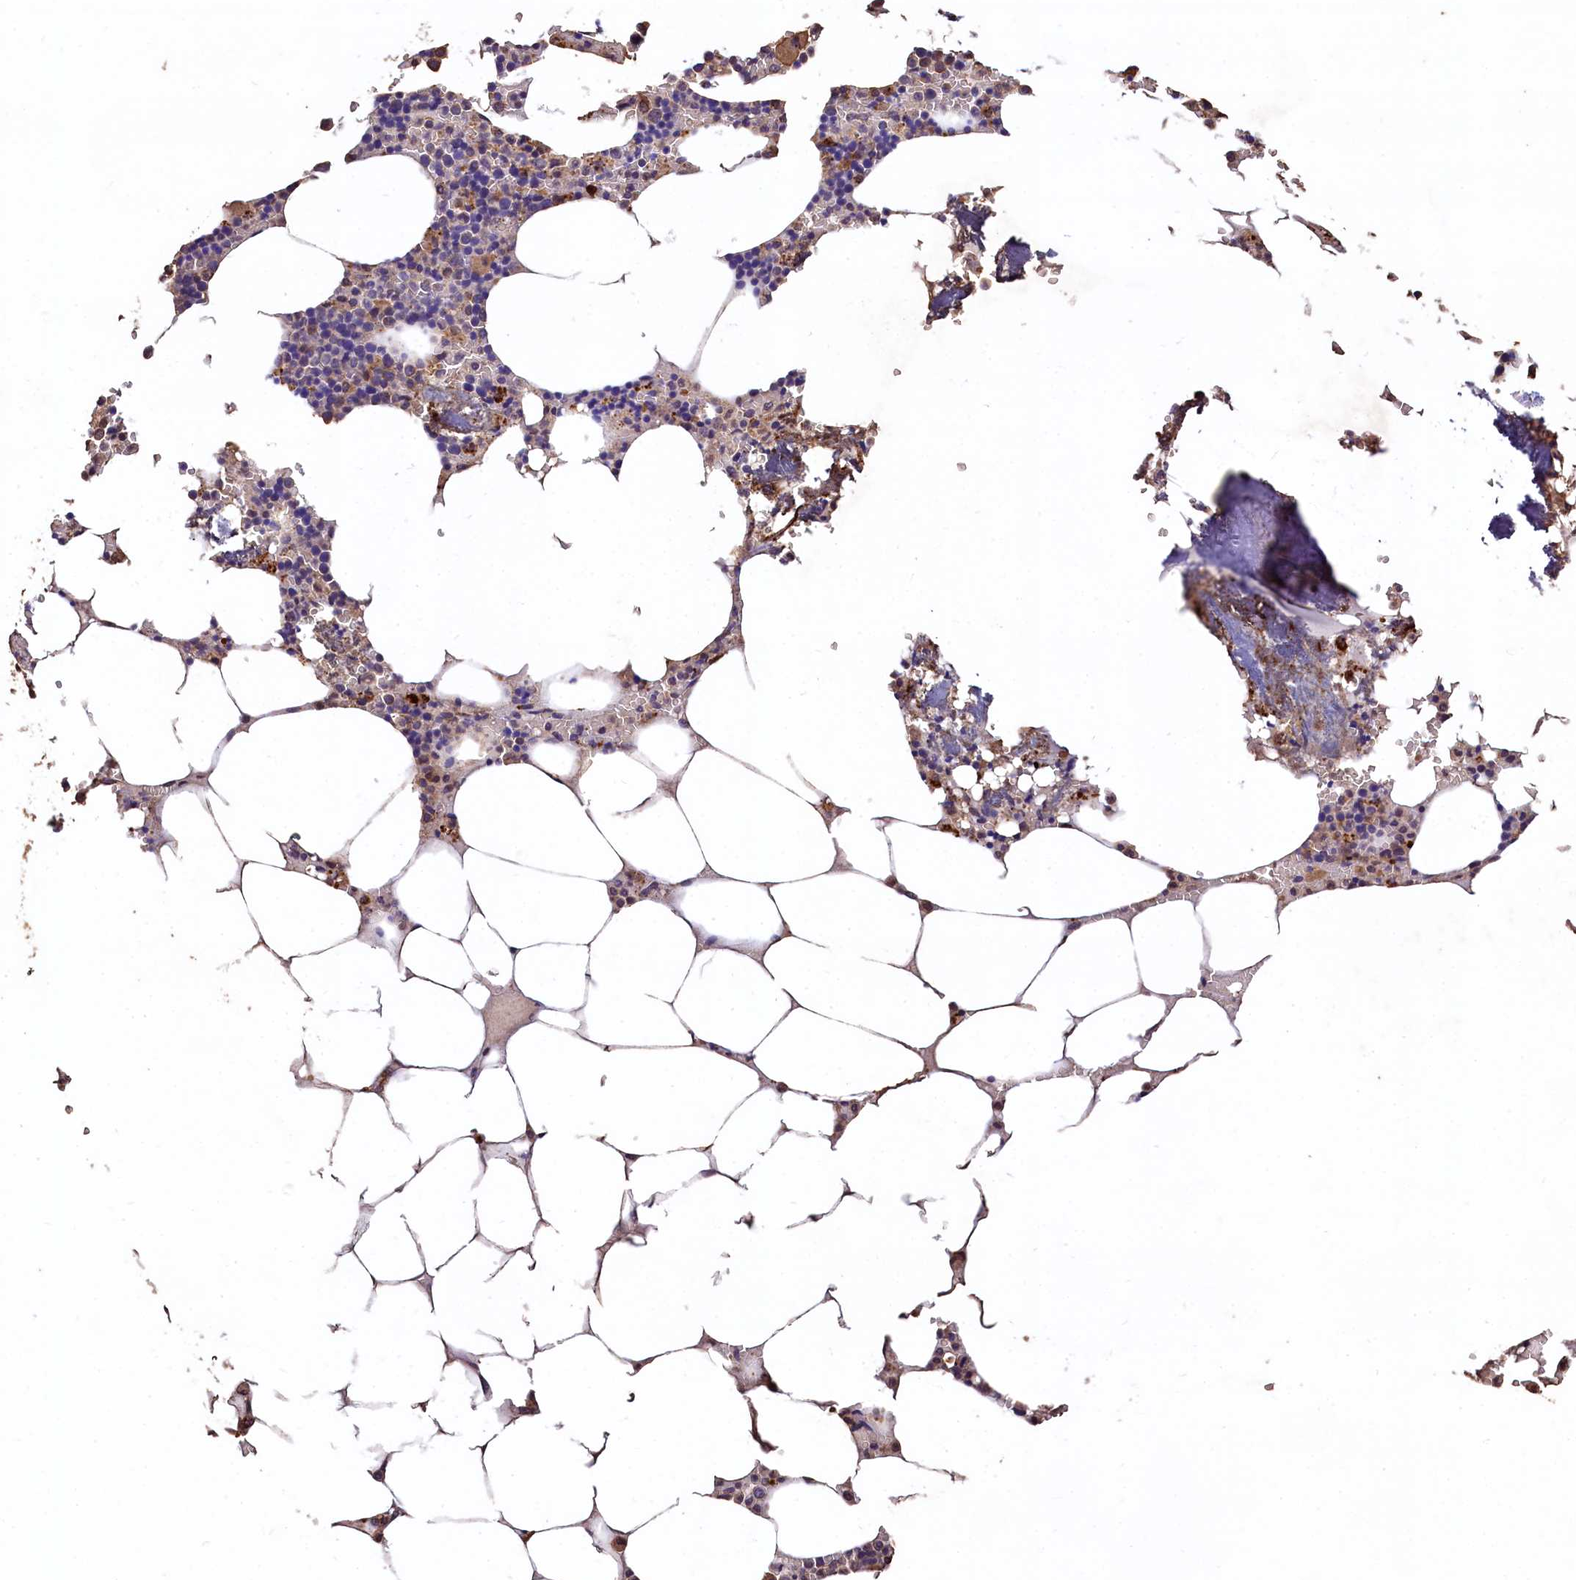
{"staining": {"intensity": "moderate", "quantity": "<25%", "location": "cytoplasmic/membranous"}, "tissue": "bone marrow", "cell_type": "Hematopoietic cells", "image_type": "normal", "snomed": [{"axis": "morphology", "description": "Normal tissue, NOS"}, {"axis": "topography", "description": "Bone marrow"}], "caption": "Immunohistochemistry of unremarkable bone marrow shows low levels of moderate cytoplasmic/membranous positivity in about <25% of hematopoietic cells. (IHC, brightfield microscopy, high magnification).", "gene": "LSM4", "patient": {"sex": "male", "age": 70}}